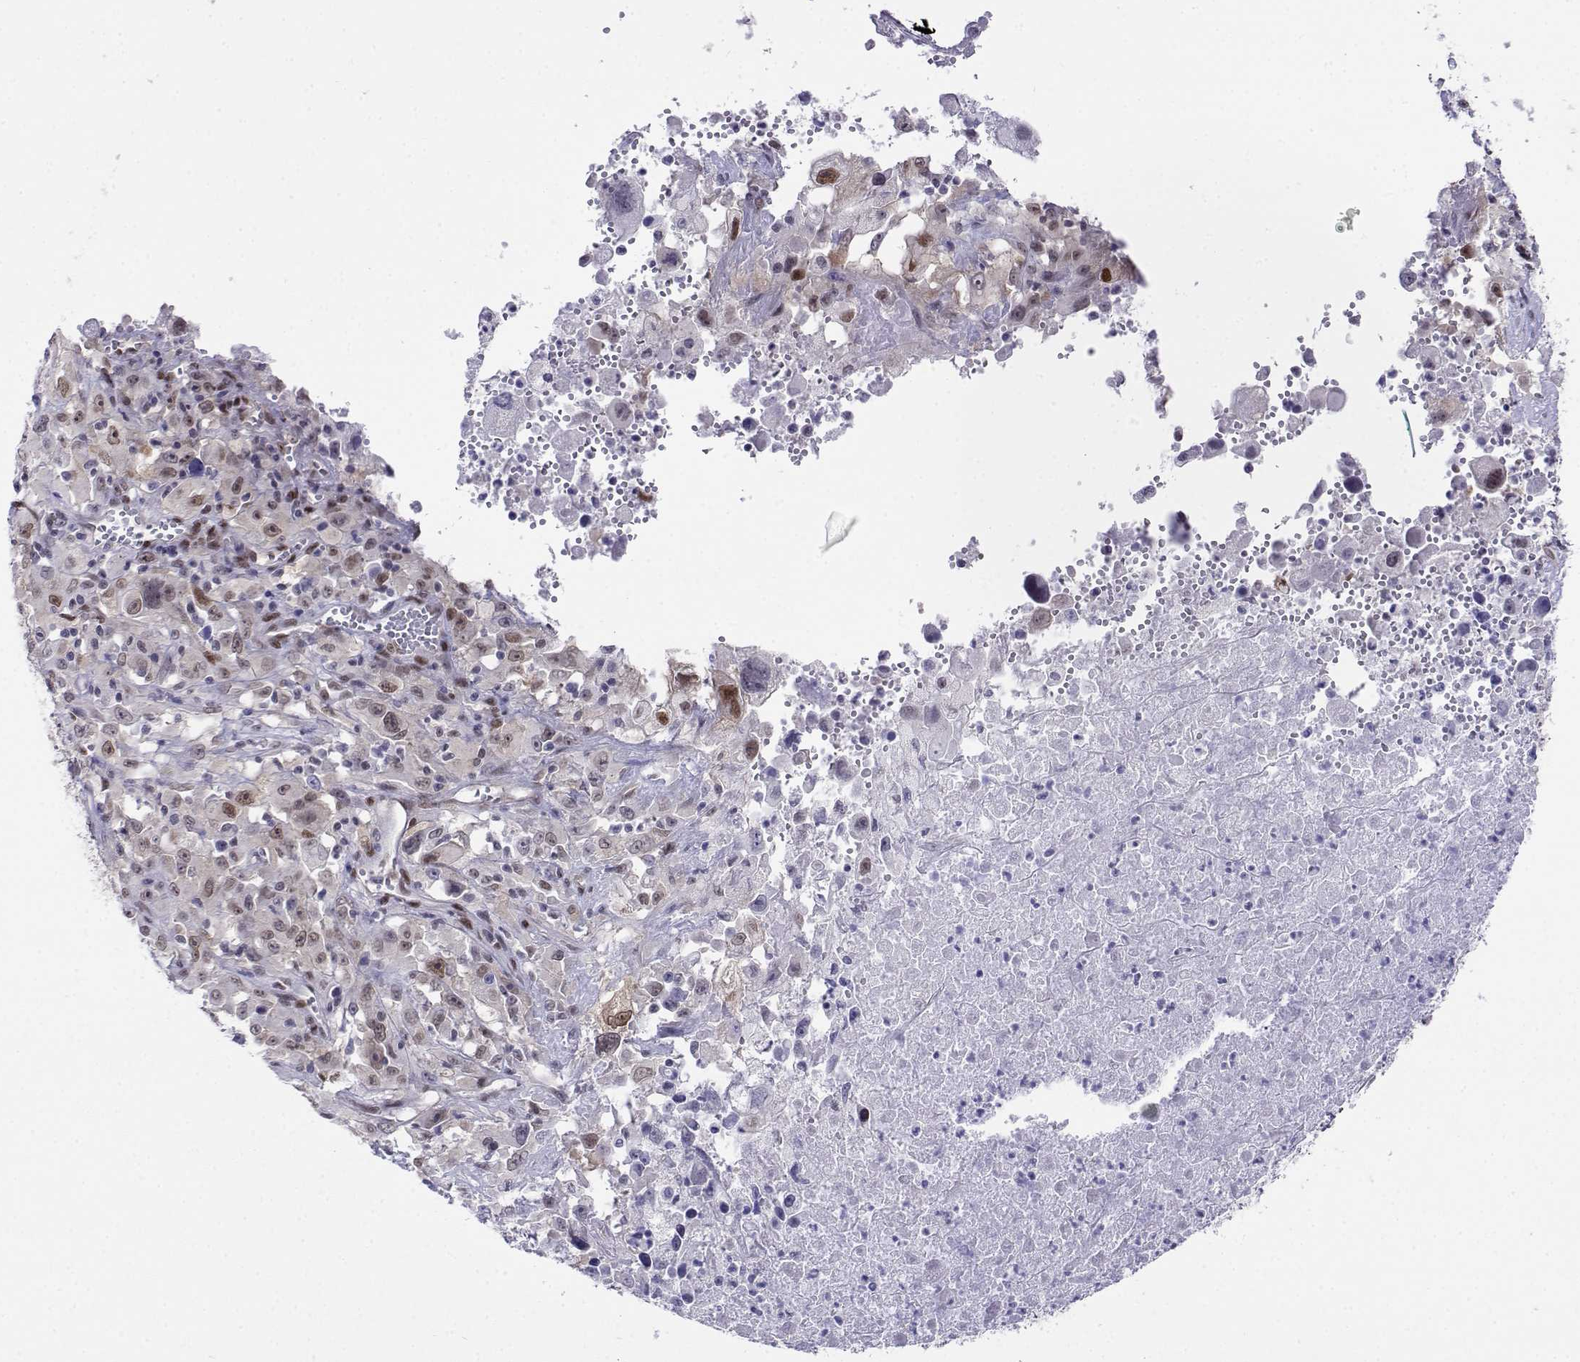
{"staining": {"intensity": "moderate", "quantity": "<25%", "location": "nuclear"}, "tissue": "melanoma", "cell_type": "Tumor cells", "image_type": "cancer", "snomed": [{"axis": "morphology", "description": "Malignant melanoma, Metastatic site"}, {"axis": "topography", "description": "Soft tissue"}], "caption": "IHC (DAB) staining of human melanoma exhibits moderate nuclear protein staining in about <25% of tumor cells. The staining is performed using DAB brown chromogen to label protein expression. The nuclei are counter-stained blue using hematoxylin.", "gene": "ERF", "patient": {"sex": "male", "age": 50}}